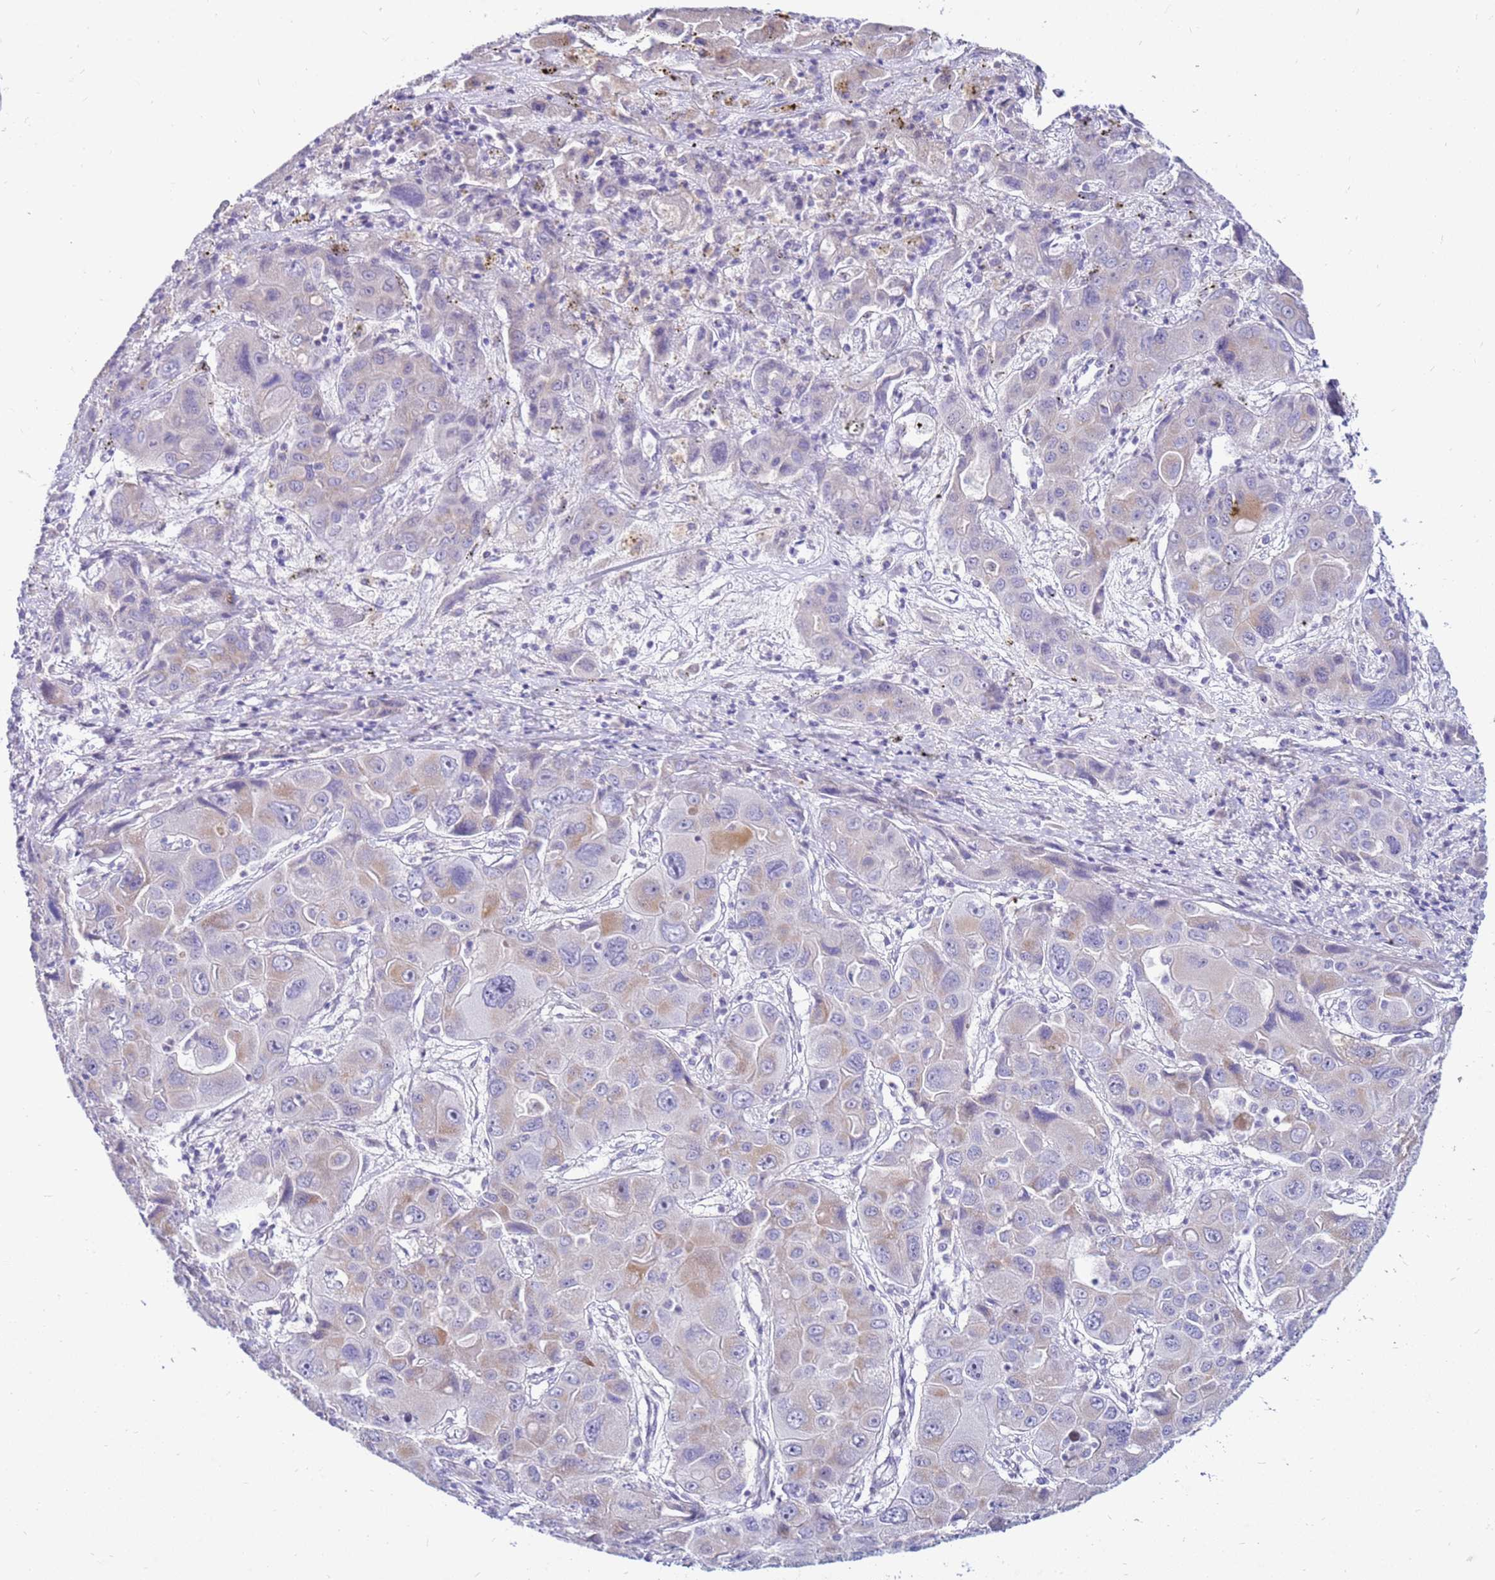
{"staining": {"intensity": "weak", "quantity": "<25%", "location": "cytoplasmic/membranous"}, "tissue": "liver cancer", "cell_type": "Tumor cells", "image_type": "cancer", "snomed": [{"axis": "morphology", "description": "Cholangiocarcinoma"}, {"axis": "topography", "description": "Liver"}], "caption": "Immunohistochemical staining of liver cholangiocarcinoma demonstrates no significant expression in tumor cells. (Stains: DAB (3,3'-diaminobenzidine) immunohistochemistry (IHC) with hematoxylin counter stain, Microscopy: brightfield microscopy at high magnification).", "gene": "IGF1R", "patient": {"sex": "male", "age": 67}}